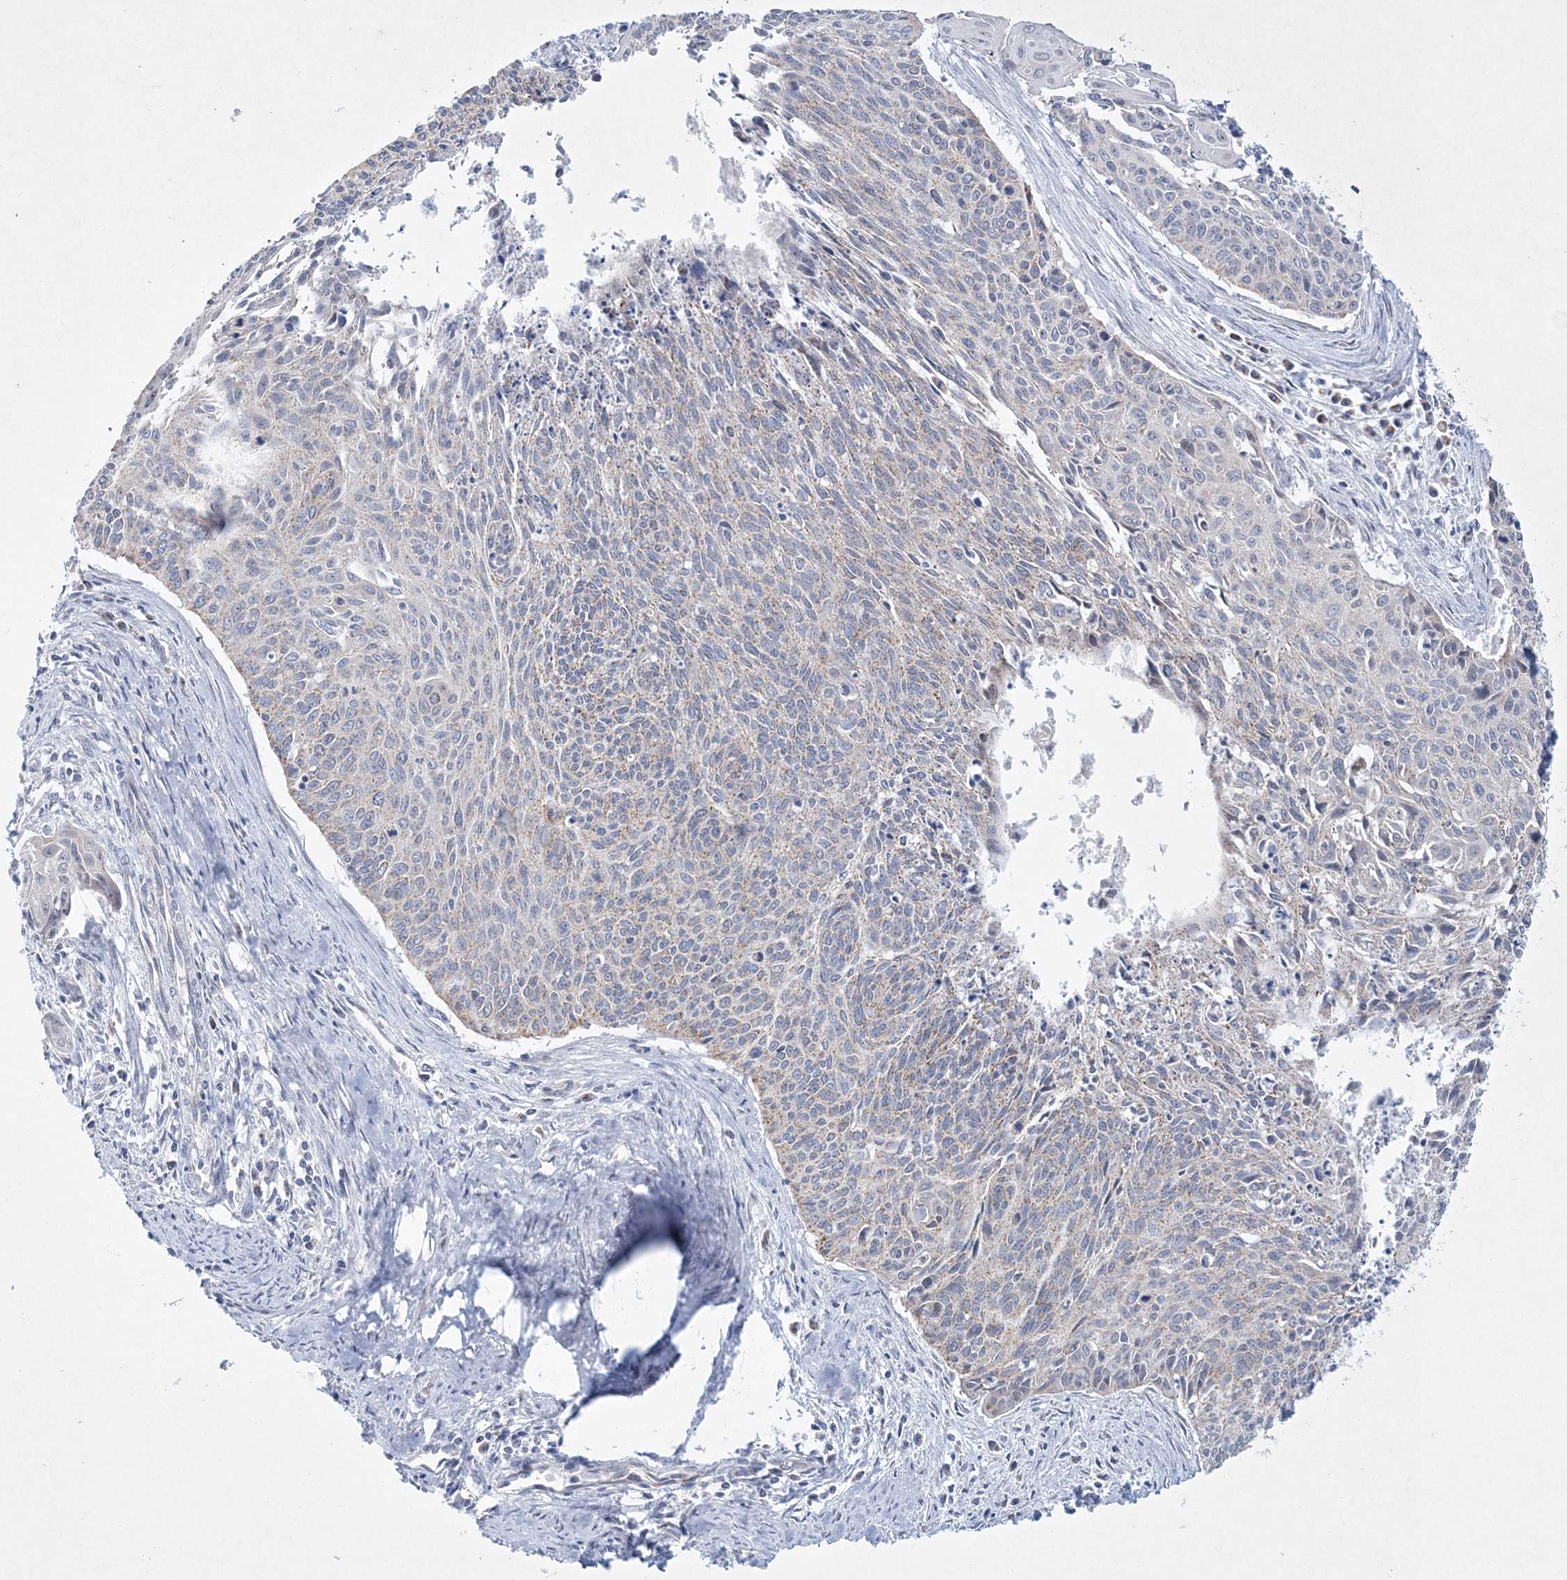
{"staining": {"intensity": "negative", "quantity": "none", "location": "none"}, "tissue": "cervical cancer", "cell_type": "Tumor cells", "image_type": "cancer", "snomed": [{"axis": "morphology", "description": "Squamous cell carcinoma, NOS"}, {"axis": "topography", "description": "Cervix"}], "caption": "This histopathology image is of cervical squamous cell carcinoma stained with immunohistochemistry to label a protein in brown with the nuclei are counter-stained blue. There is no staining in tumor cells.", "gene": "CES4A", "patient": {"sex": "female", "age": 55}}